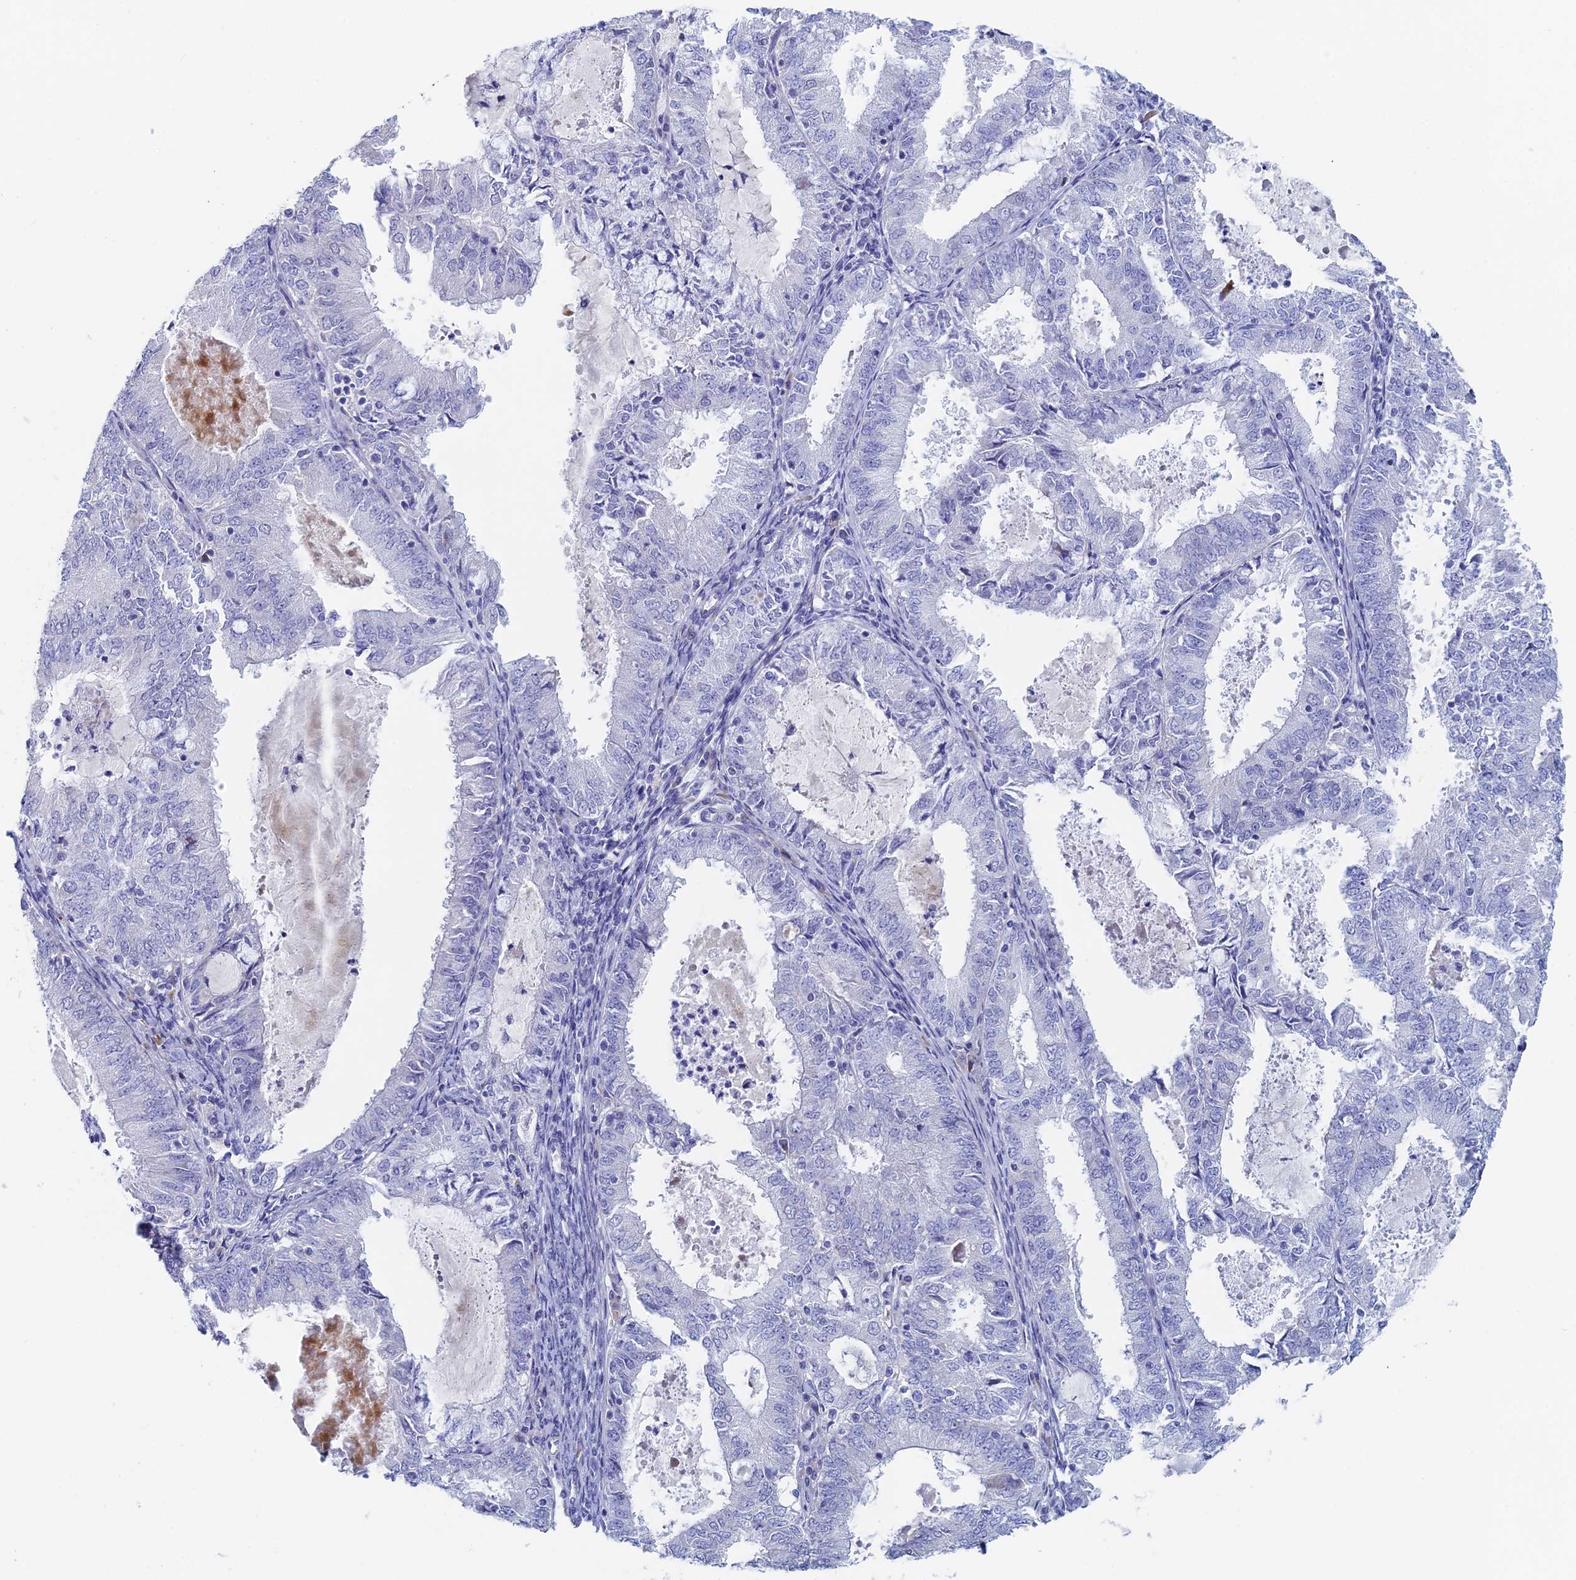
{"staining": {"intensity": "negative", "quantity": "none", "location": "none"}, "tissue": "endometrial cancer", "cell_type": "Tumor cells", "image_type": "cancer", "snomed": [{"axis": "morphology", "description": "Adenocarcinoma, NOS"}, {"axis": "topography", "description": "Endometrium"}], "caption": "There is no significant expression in tumor cells of adenocarcinoma (endometrial).", "gene": "DRGX", "patient": {"sex": "female", "age": 57}}